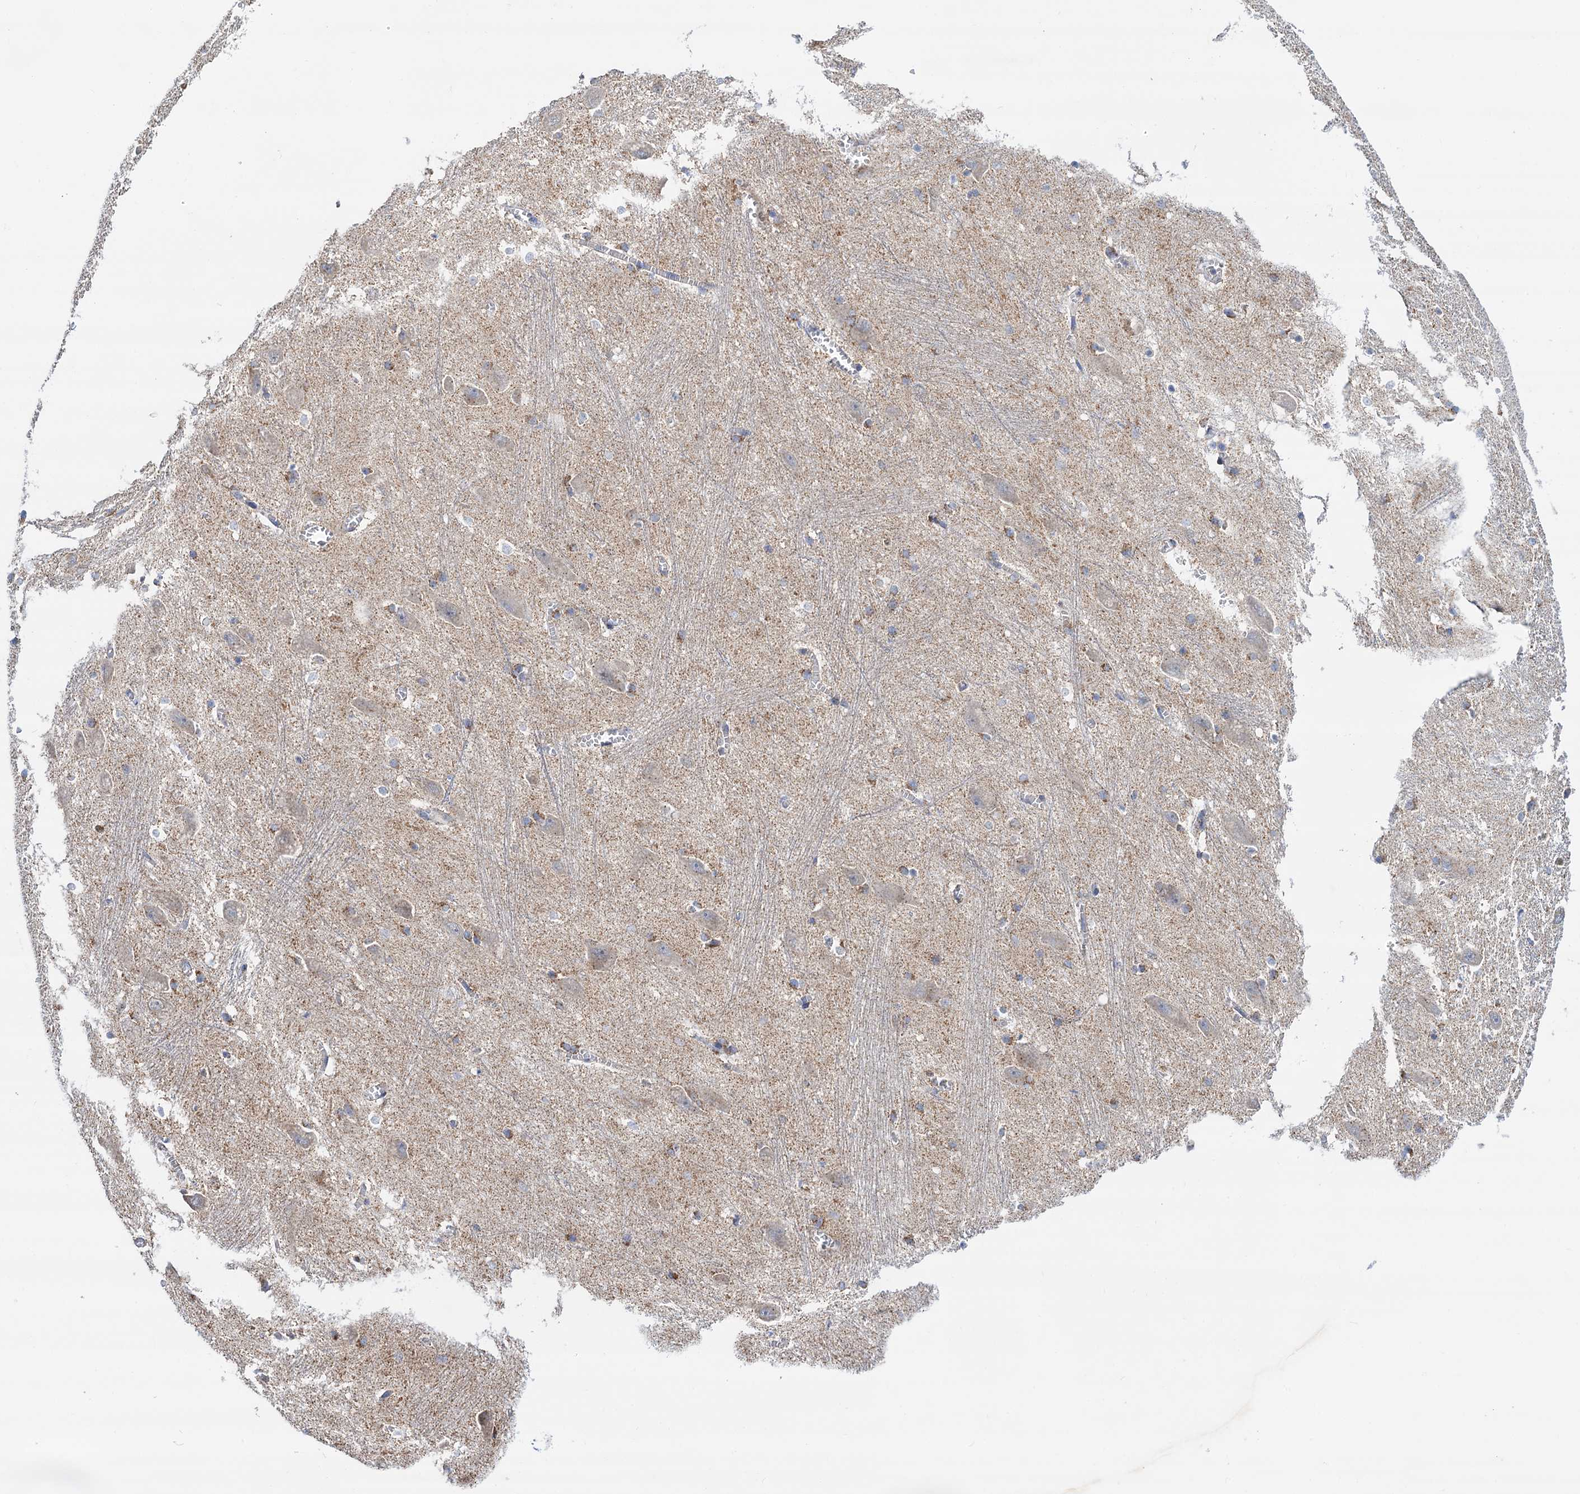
{"staining": {"intensity": "moderate", "quantity": "<25%", "location": "cytoplasmic/membranous"}, "tissue": "caudate", "cell_type": "Glial cells", "image_type": "normal", "snomed": [{"axis": "morphology", "description": "Normal tissue, NOS"}, {"axis": "topography", "description": "Lateral ventricle wall"}], "caption": "High-magnification brightfield microscopy of normal caudate stained with DAB (brown) and counterstained with hematoxylin (blue). glial cells exhibit moderate cytoplasmic/membranous staining is seen in about<25% of cells. (DAB (3,3'-diaminobenzidine) IHC with brightfield microscopy, high magnification).", "gene": "C2CD3", "patient": {"sex": "male", "age": 37}}